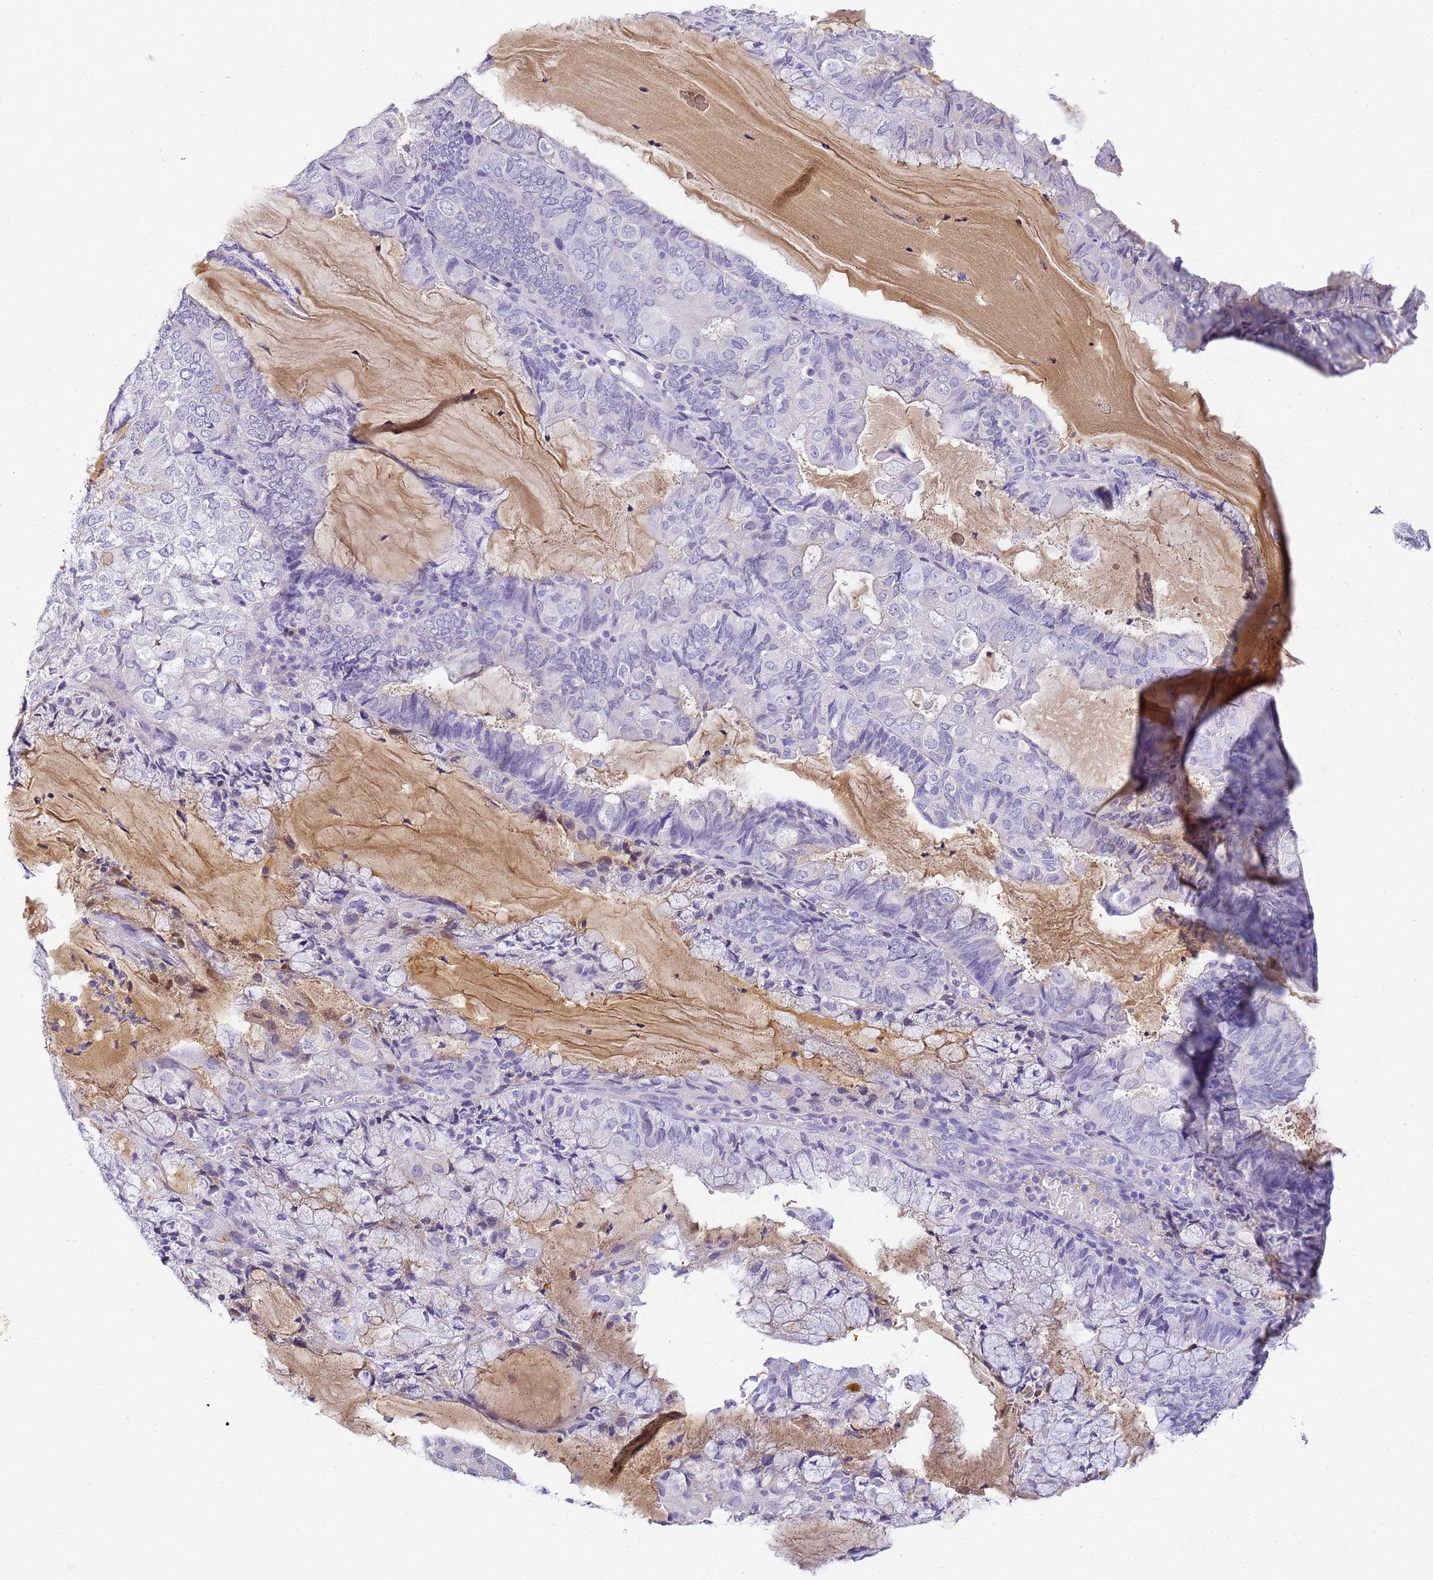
{"staining": {"intensity": "negative", "quantity": "none", "location": "none"}, "tissue": "endometrial cancer", "cell_type": "Tumor cells", "image_type": "cancer", "snomed": [{"axis": "morphology", "description": "Adenocarcinoma, NOS"}, {"axis": "topography", "description": "Endometrium"}], "caption": "Immunohistochemistry (IHC) image of human adenocarcinoma (endometrial) stained for a protein (brown), which shows no positivity in tumor cells.", "gene": "CFHR2", "patient": {"sex": "female", "age": 81}}